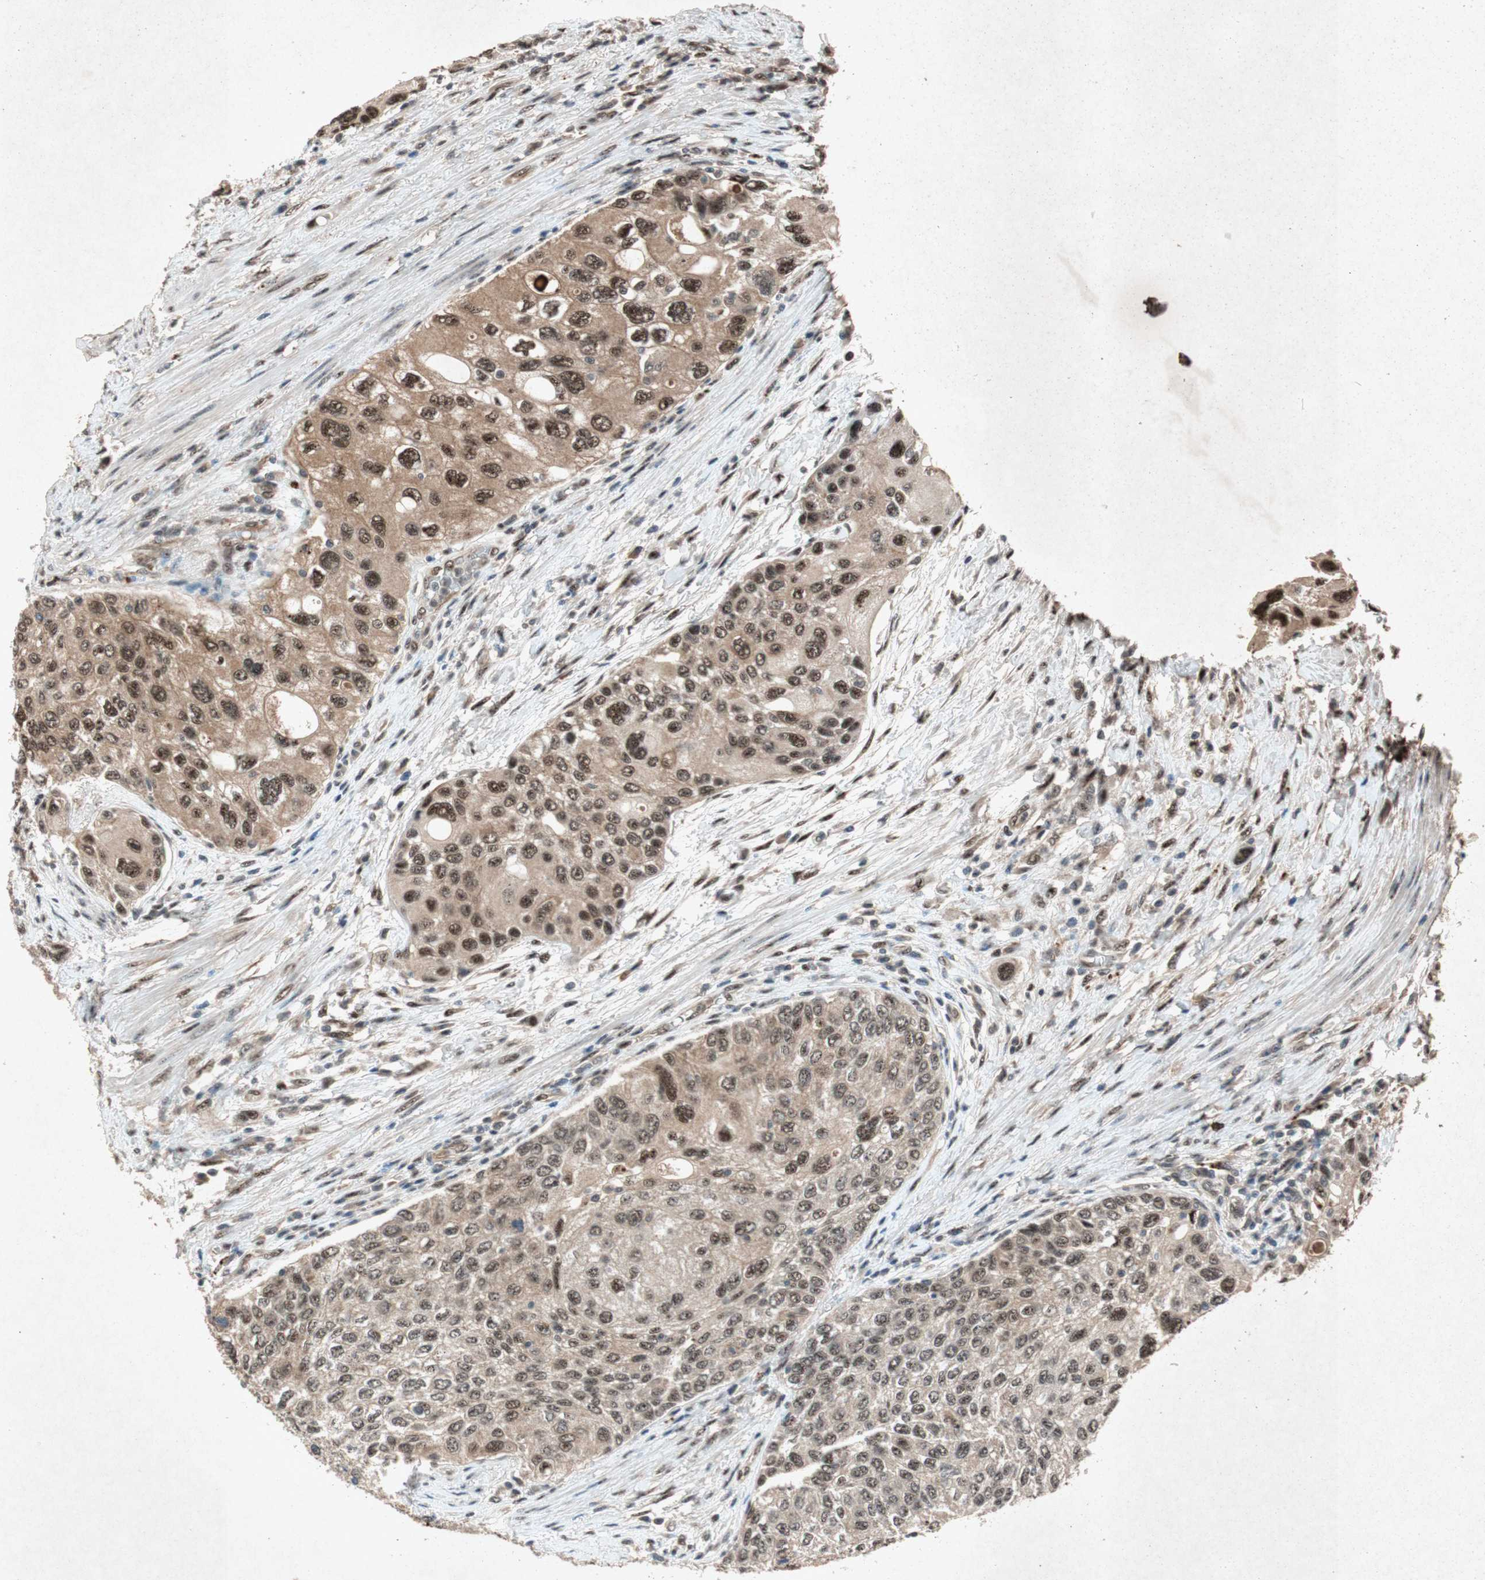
{"staining": {"intensity": "strong", "quantity": ">75%", "location": "cytoplasmic/membranous,nuclear"}, "tissue": "urothelial cancer", "cell_type": "Tumor cells", "image_type": "cancer", "snomed": [{"axis": "morphology", "description": "Urothelial carcinoma, High grade"}, {"axis": "topography", "description": "Urinary bladder"}], "caption": "Immunohistochemical staining of human urothelial cancer shows high levels of strong cytoplasmic/membranous and nuclear protein staining in approximately >75% of tumor cells.", "gene": "PML", "patient": {"sex": "female", "age": 56}}